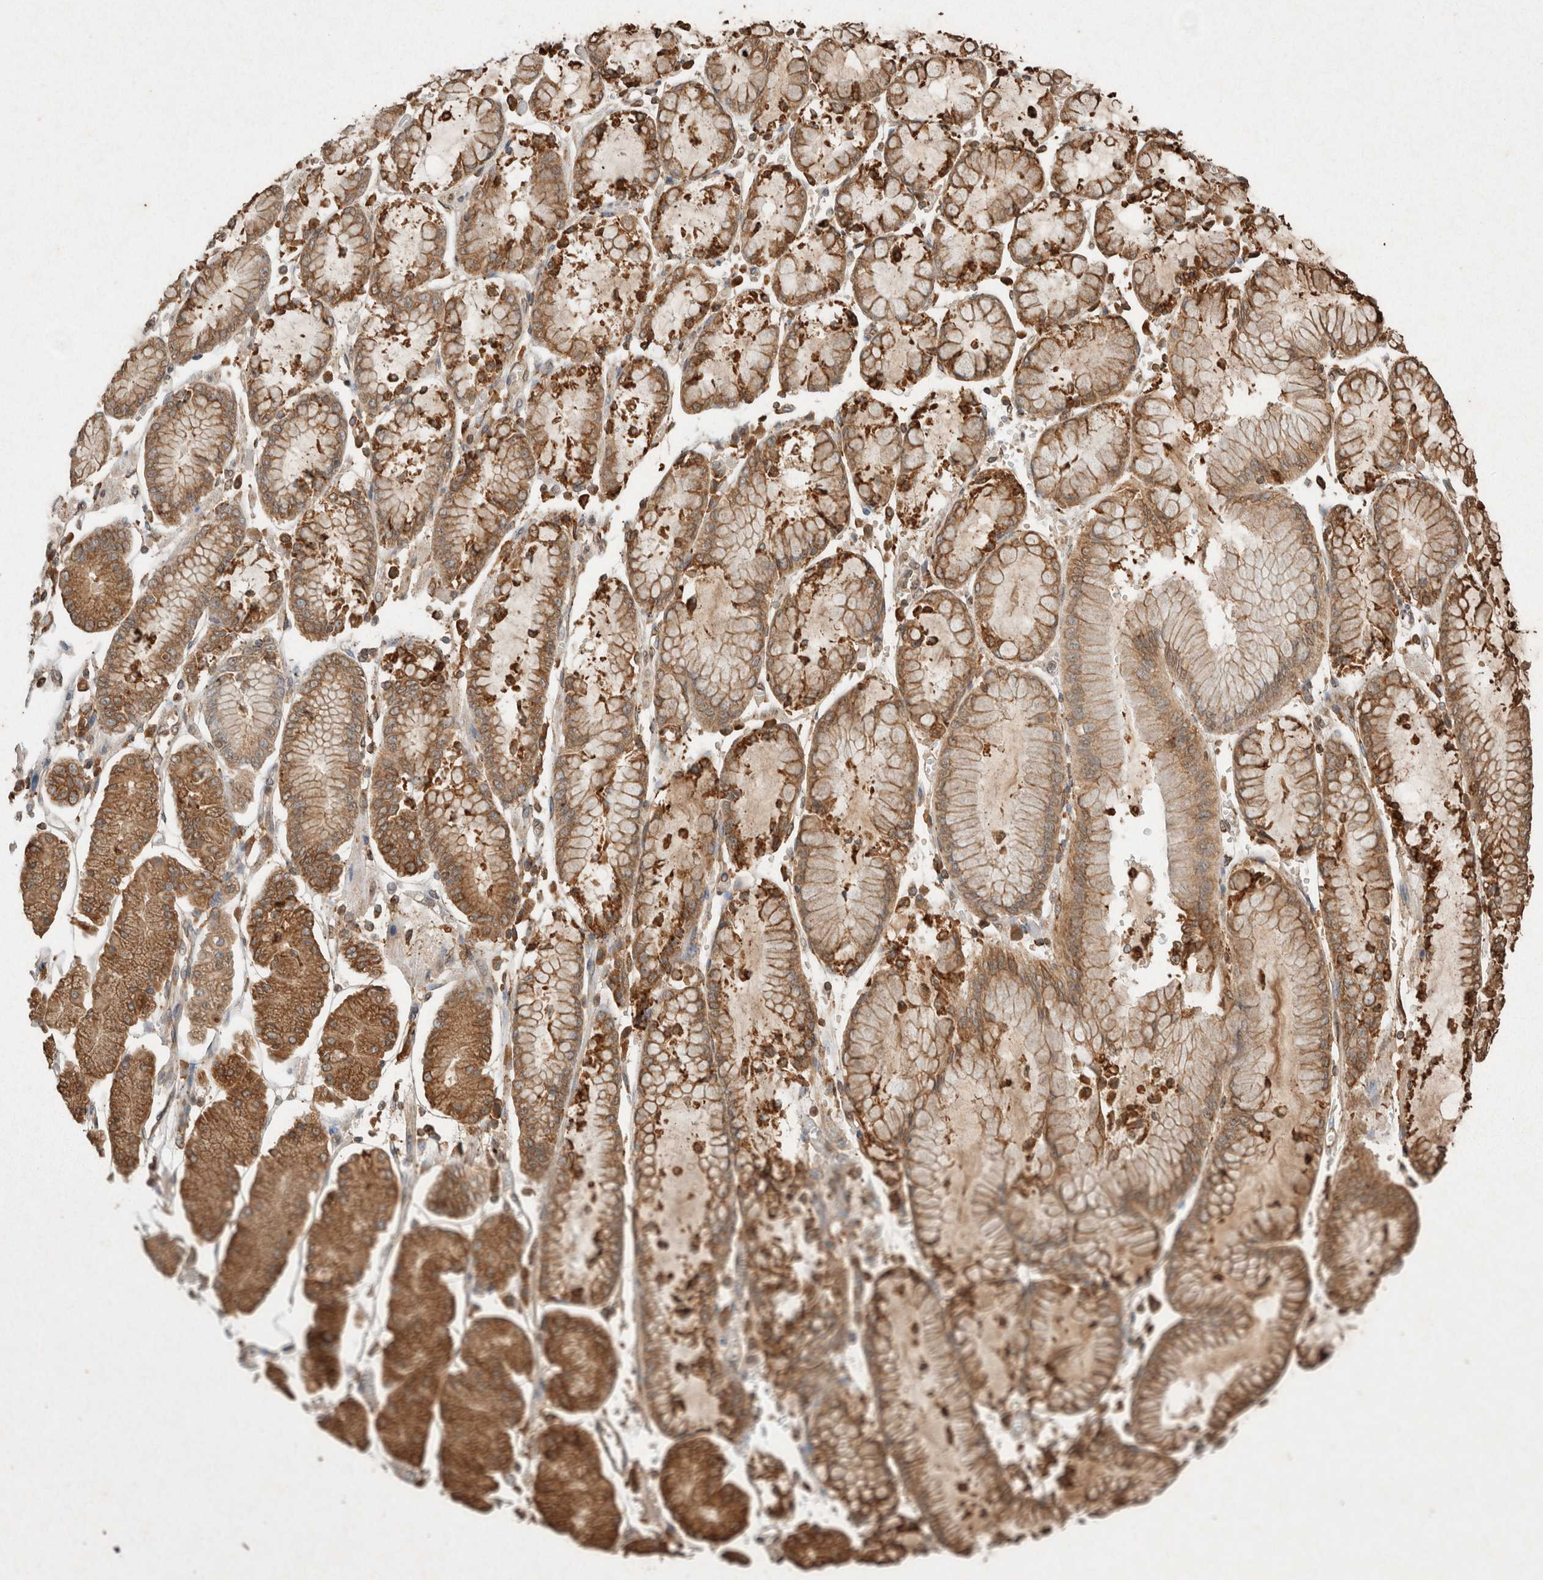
{"staining": {"intensity": "moderate", "quantity": ">75%", "location": "cytoplasmic/membranous"}, "tissue": "stomach cancer", "cell_type": "Tumor cells", "image_type": "cancer", "snomed": [{"axis": "morphology", "description": "Adenocarcinoma, NOS"}, {"axis": "topography", "description": "Stomach"}], "caption": "IHC of human stomach cancer (adenocarcinoma) displays medium levels of moderate cytoplasmic/membranous staining in approximately >75% of tumor cells.", "gene": "ERAP1", "patient": {"sex": "male", "age": 76}}